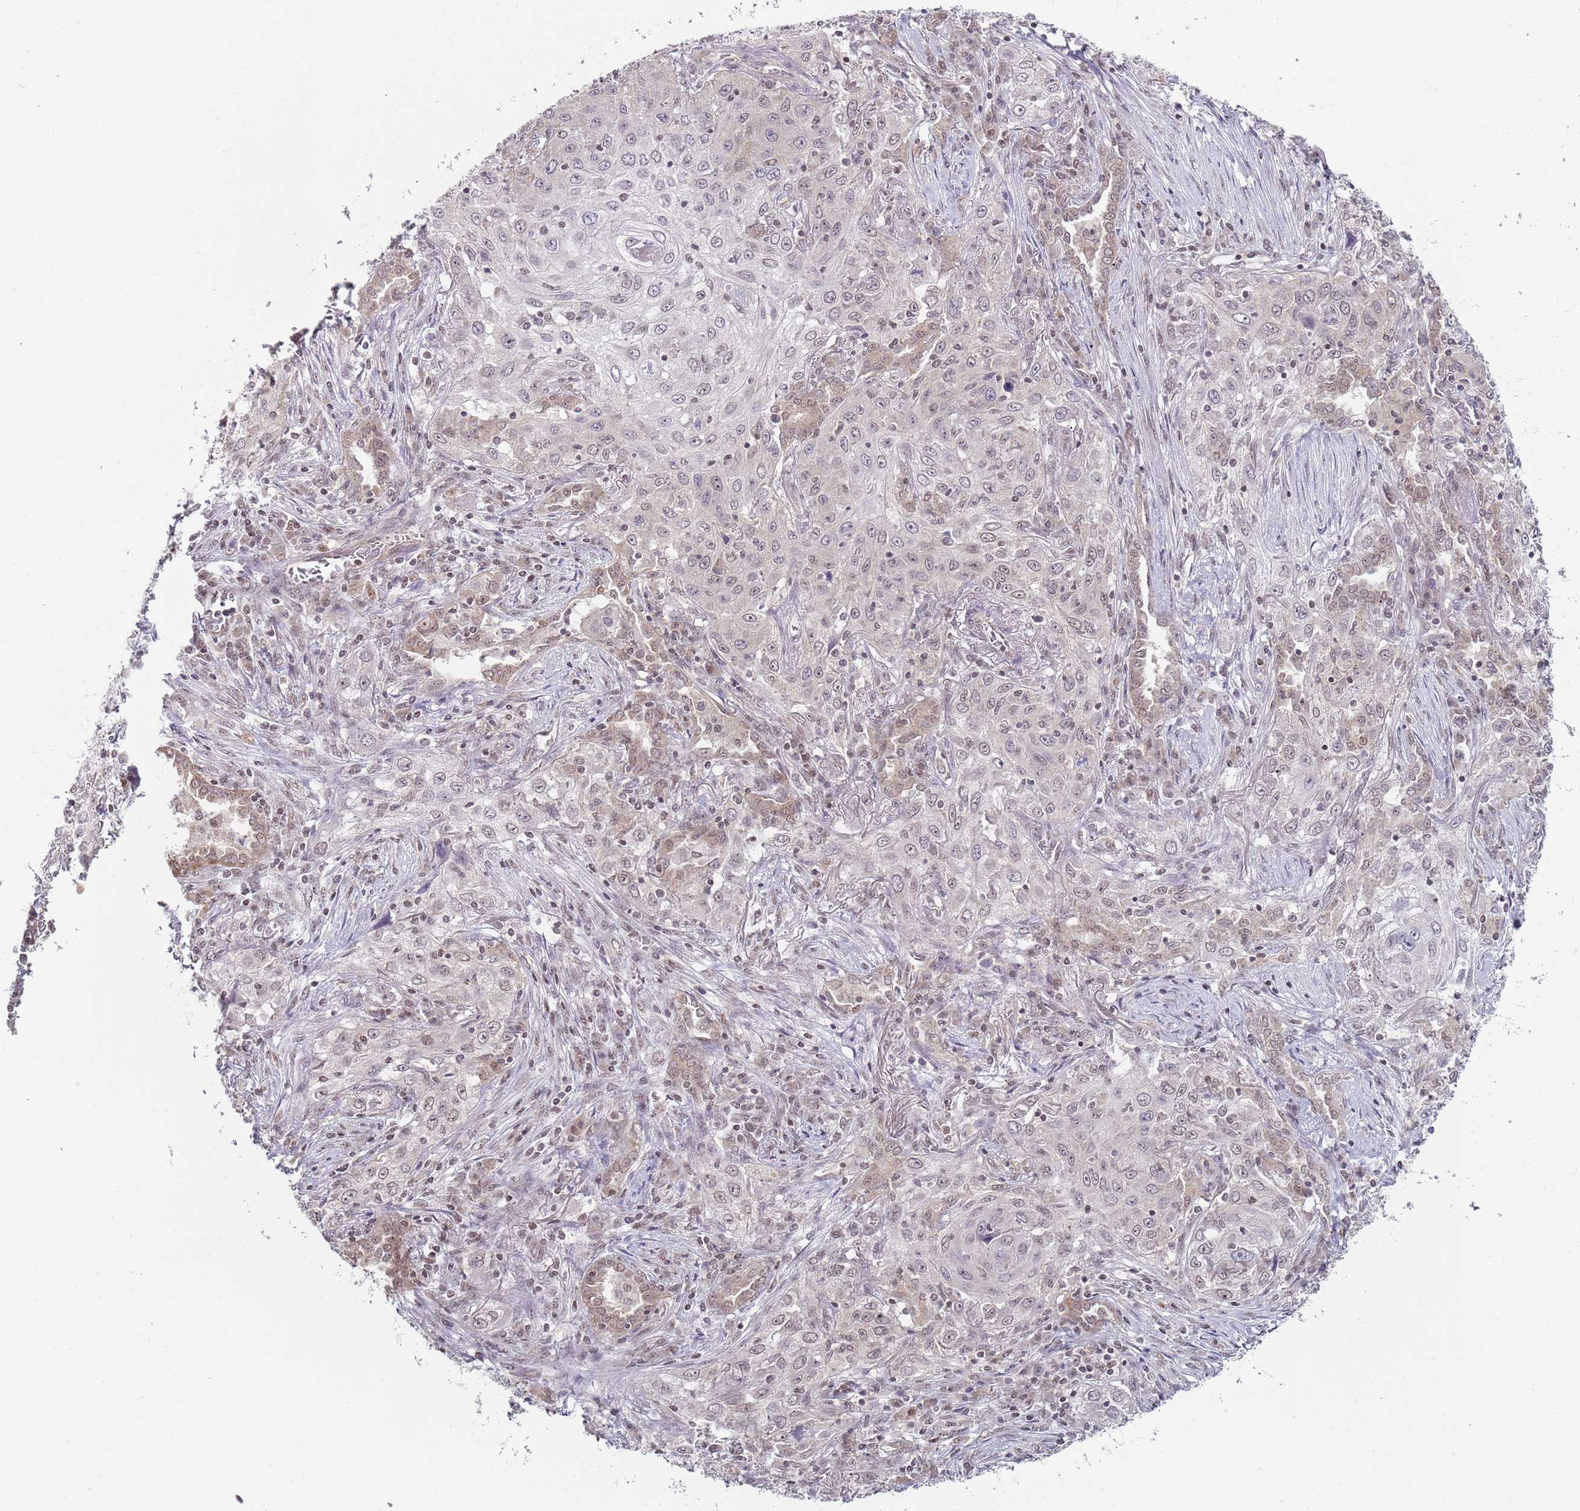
{"staining": {"intensity": "weak", "quantity": "<25%", "location": "nuclear"}, "tissue": "lung cancer", "cell_type": "Tumor cells", "image_type": "cancer", "snomed": [{"axis": "morphology", "description": "Squamous cell carcinoma, NOS"}, {"axis": "topography", "description": "Lung"}], "caption": "Immunohistochemistry (IHC) image of neoplastic tissue: human lung cancer stained with DAB (3,3'-diaminobenzidine) displays no significant protein expression in tumor cells. (DAB immunohistochemistry (IHC), high magnification).", "gene": "SMARCAL1", "patient": {"sex": "female", "age": 69}}